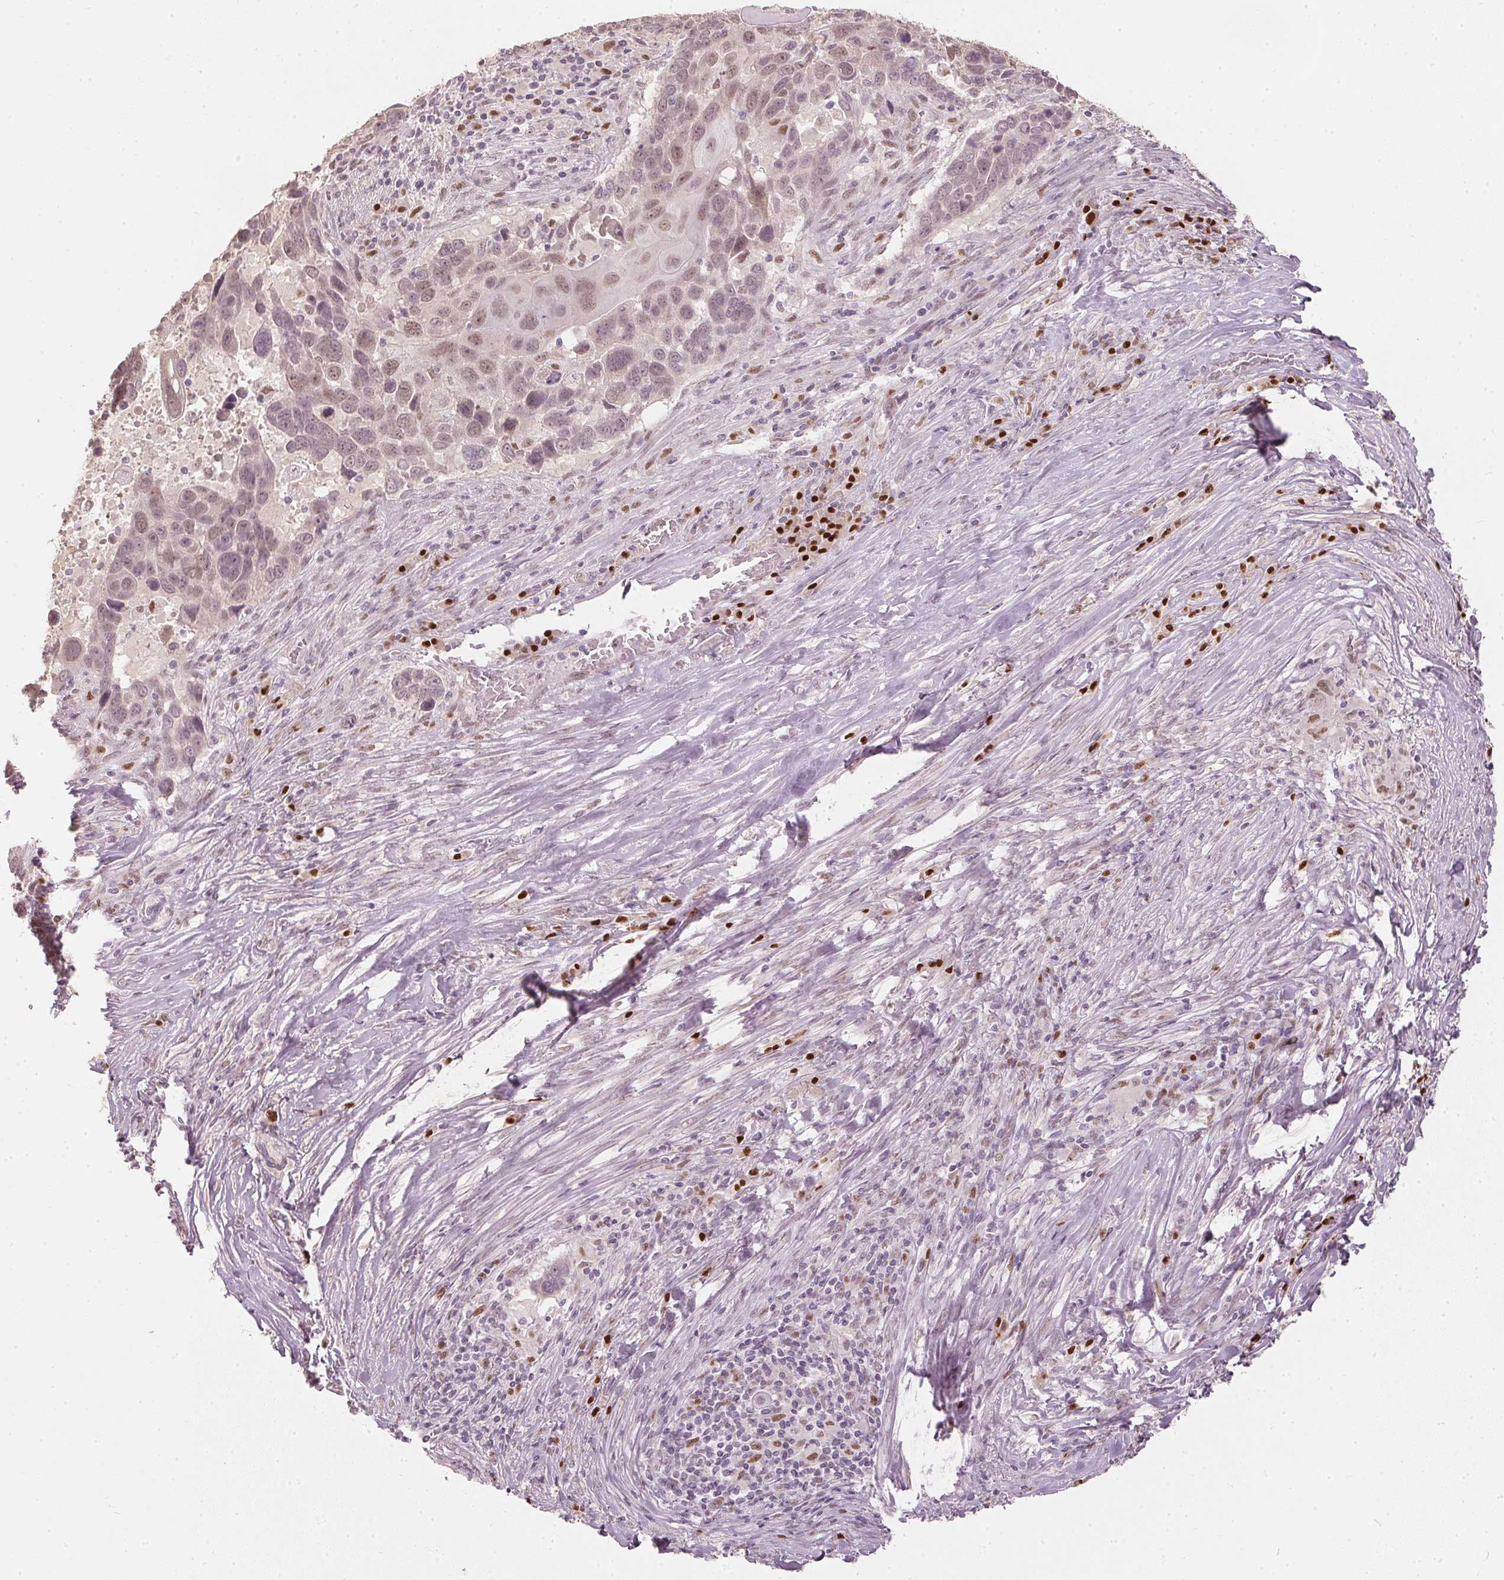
{"staining": {"intensity": "weak", "quantity": "<25%", "location": "nuclear"}, "tissue": "lung cancer", "cell_type": "Tumor cells", "image_type": "cancer", "snomed": [{"axis": "morphology", "description": "Squamous cell carcinoma, NOS"}, {"axis": "topography", "description": "Lung"}], "caption": "A high-resolution histopathology image shows immunohistochemistry staining of squamous cell carcinoma (lung), which reveals no significant expression in tumor cells.", "gene": "SLC39A3", "patient": {"sex": "male", "age": 68}}